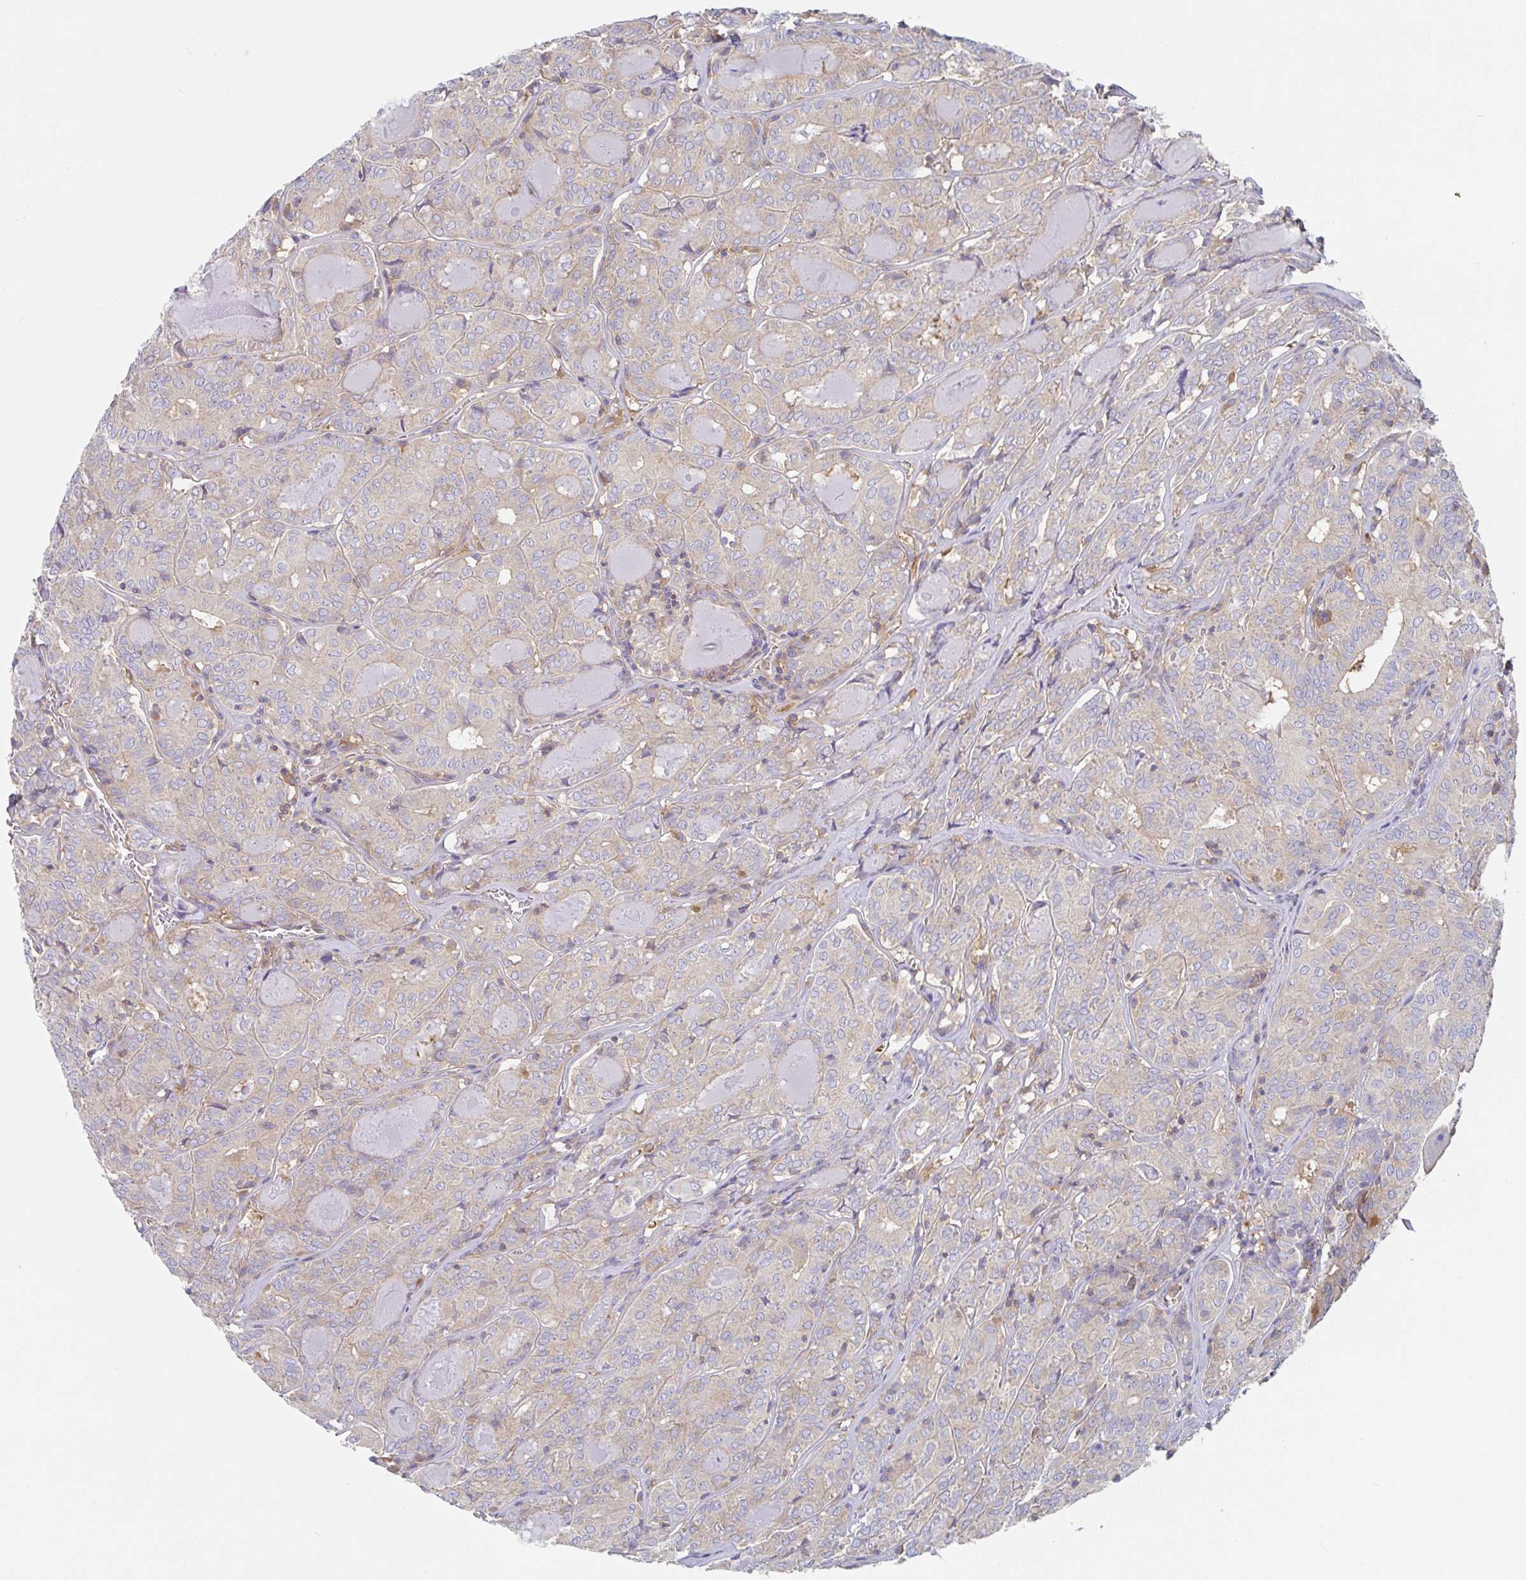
{"staining": {"intensity": "weak", "quantity": "<25%", "location": "cytoplasmic/membranous"}, "tissue": "thyroid cancer", "cell_type": "Tumor cells", "image_type": "cancer", "snomed": [{"axis": "morphology", "description": "Papillary adenocarcinoma, NOS"}, {"axis": "topography", "description": "Thyroid gland"}], "caption": "Tumor cells show no significant protein expression in papillary adenocarcinoma (thyroid).", "gene": "AMPD2", "patient": {"sex": "female", "age": 72}}